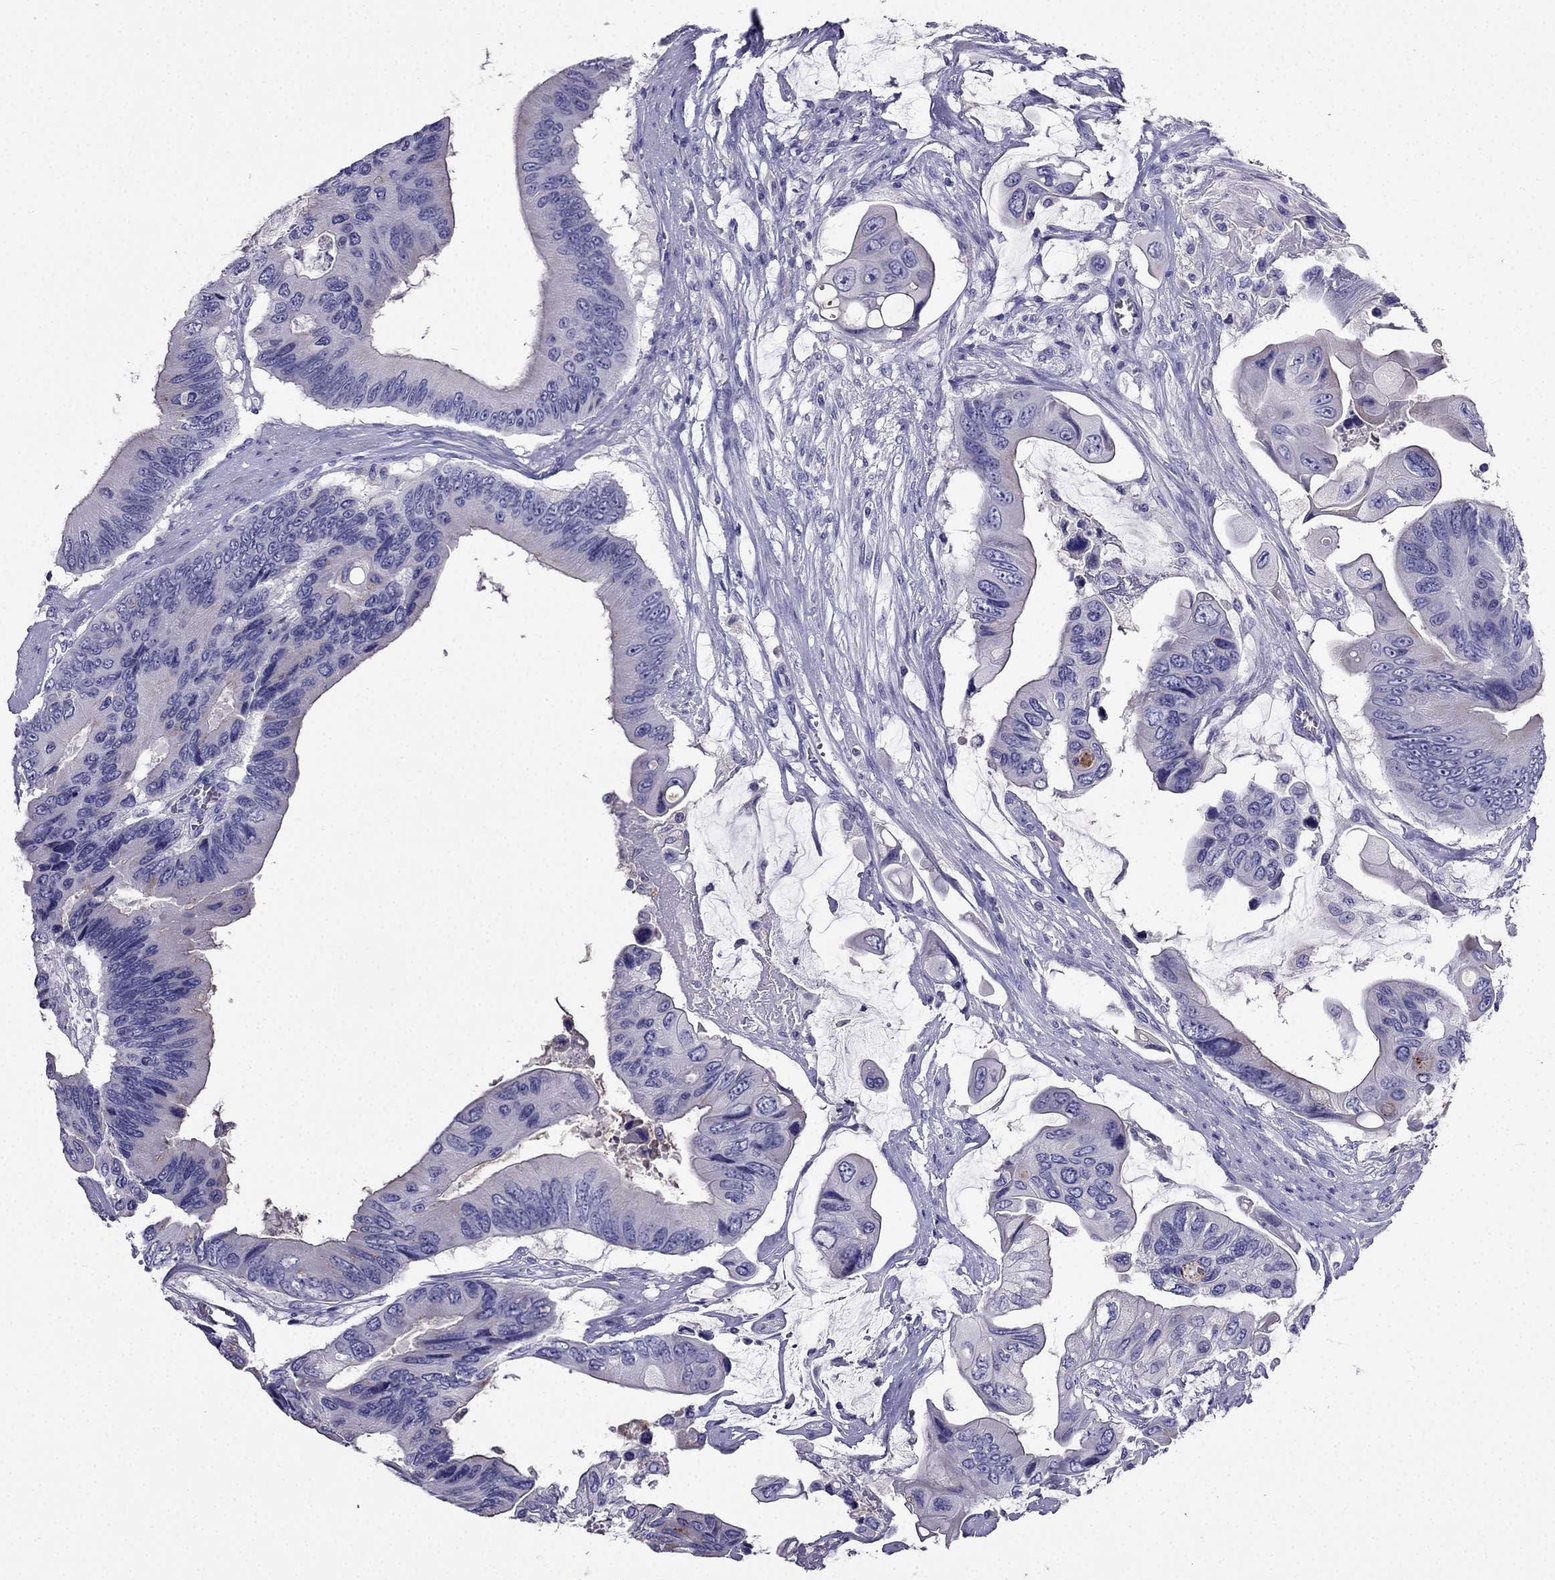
{"staining": {"intensity": "negative", "quantity": "none", "location": "none"}, "tissue": "colorectal cancer", "cell_type": "Tumor cells", "image_type": "cancer", "snomed": [{"axis": "morphology", "description": "Adenocarcinoma, NOS"}, {"axis": "topography", "description": "Rectum"}], "caption": "There is no significant positivity in tumor cells of colorectal cancer (adenocarcinoma). The staining is performed using DAB (3,3'-diaminobenzidine) brown chromogen with nuclei counter-stained in using hematoxylin.", "gene": "PTH", "patient": {"sex": "male", "age": 63}}